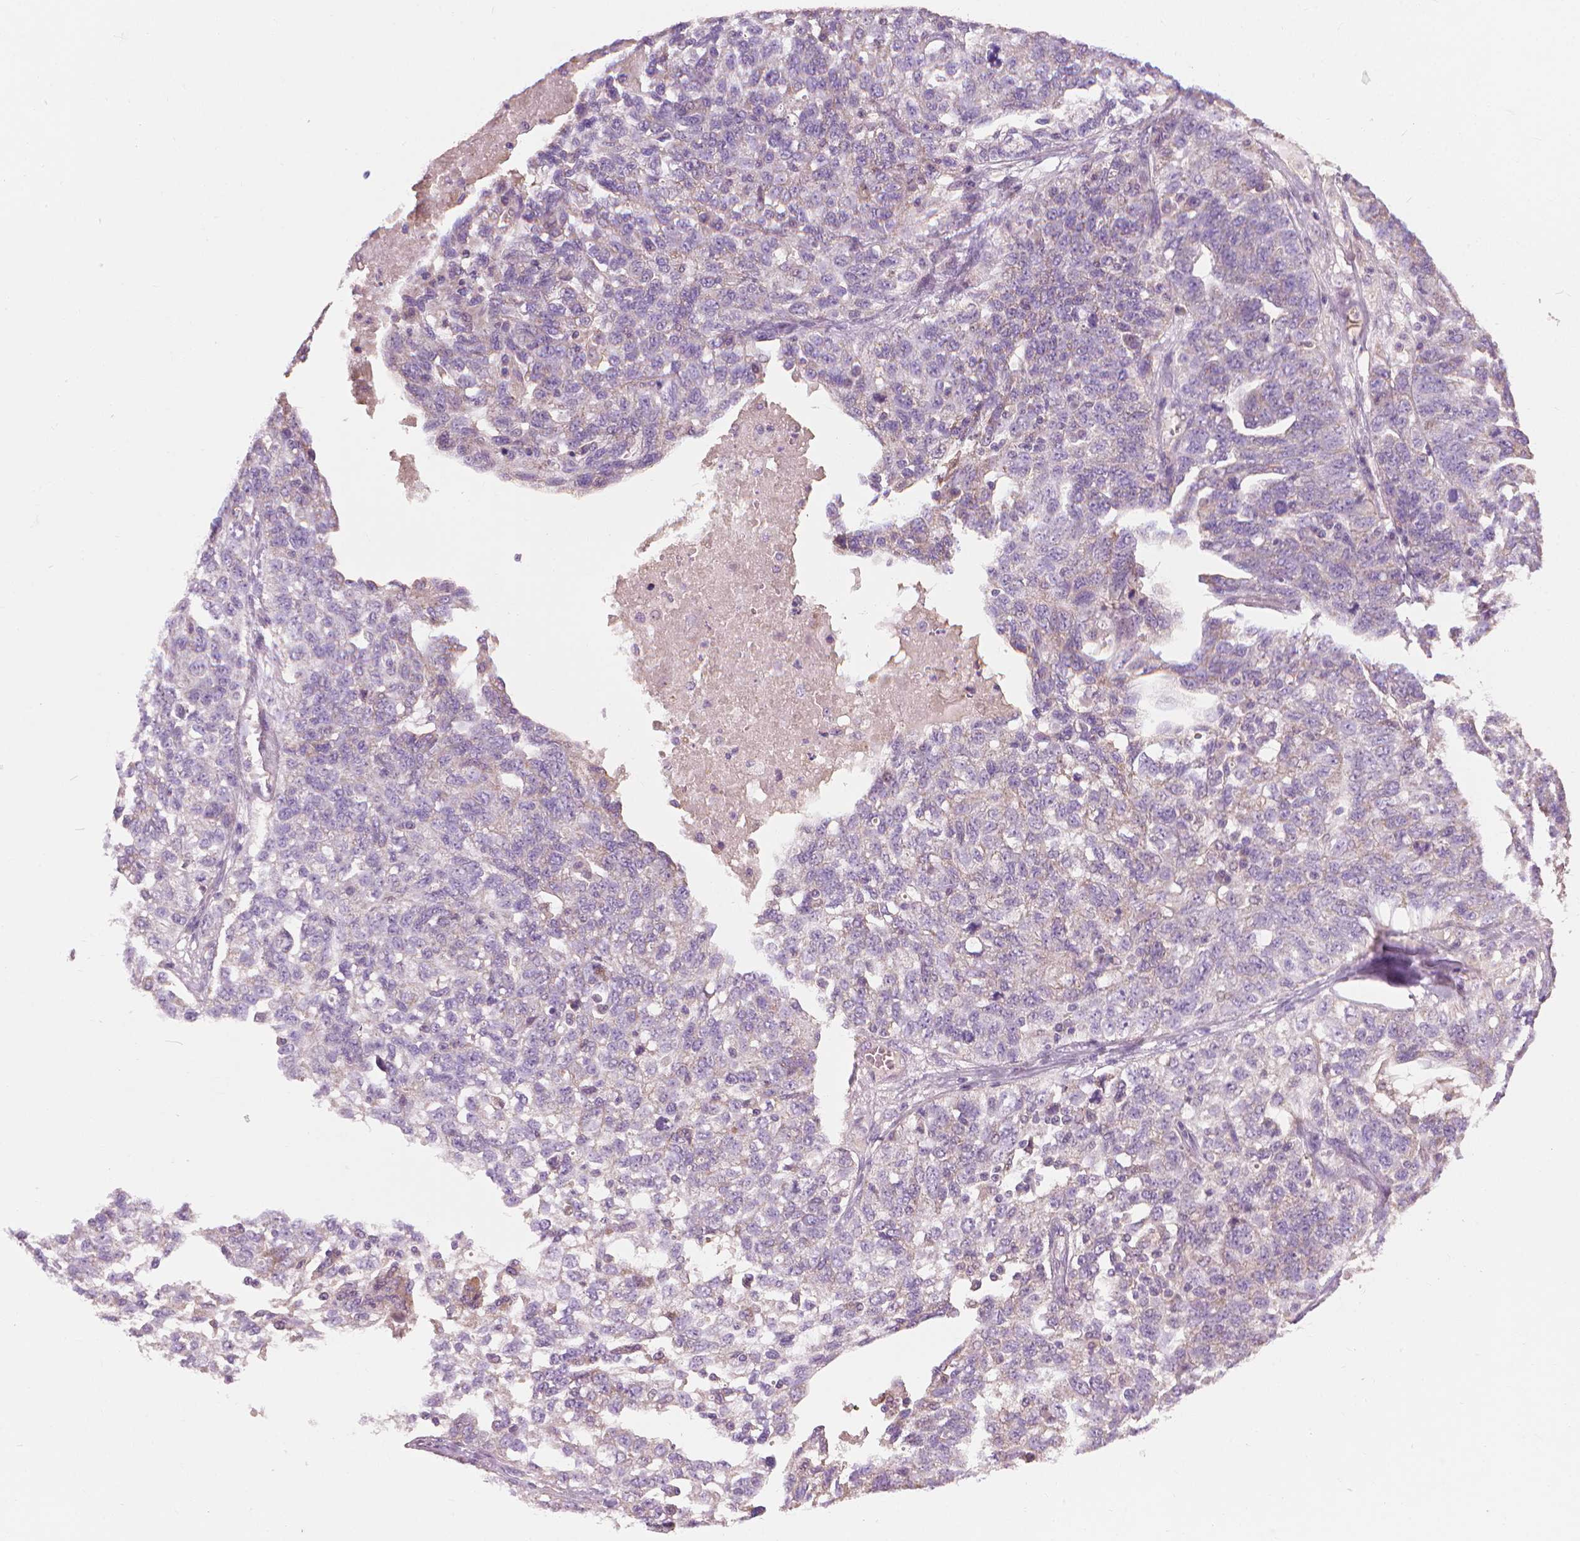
{"staining": {"intensity": "negative", "quantity": "none", "location": "none"}, "tissue": "ovarian cancer", "cell_type": "Tumor cells", "image_type": "cancer", "snomed": [{"axis": "morphology", "description": "Cystadenocarcinoma, serous, NOS"}, {"axis": "topography", "description": "Ovary"}], "caption": "This is an immunohistochemistry micrograph of human ovarian cancer (serous cystadenocarcinoma). There is no expression in tumor cells.", "gene": "RIIAD1", "patient": {"sex": "female", "age": 71}}